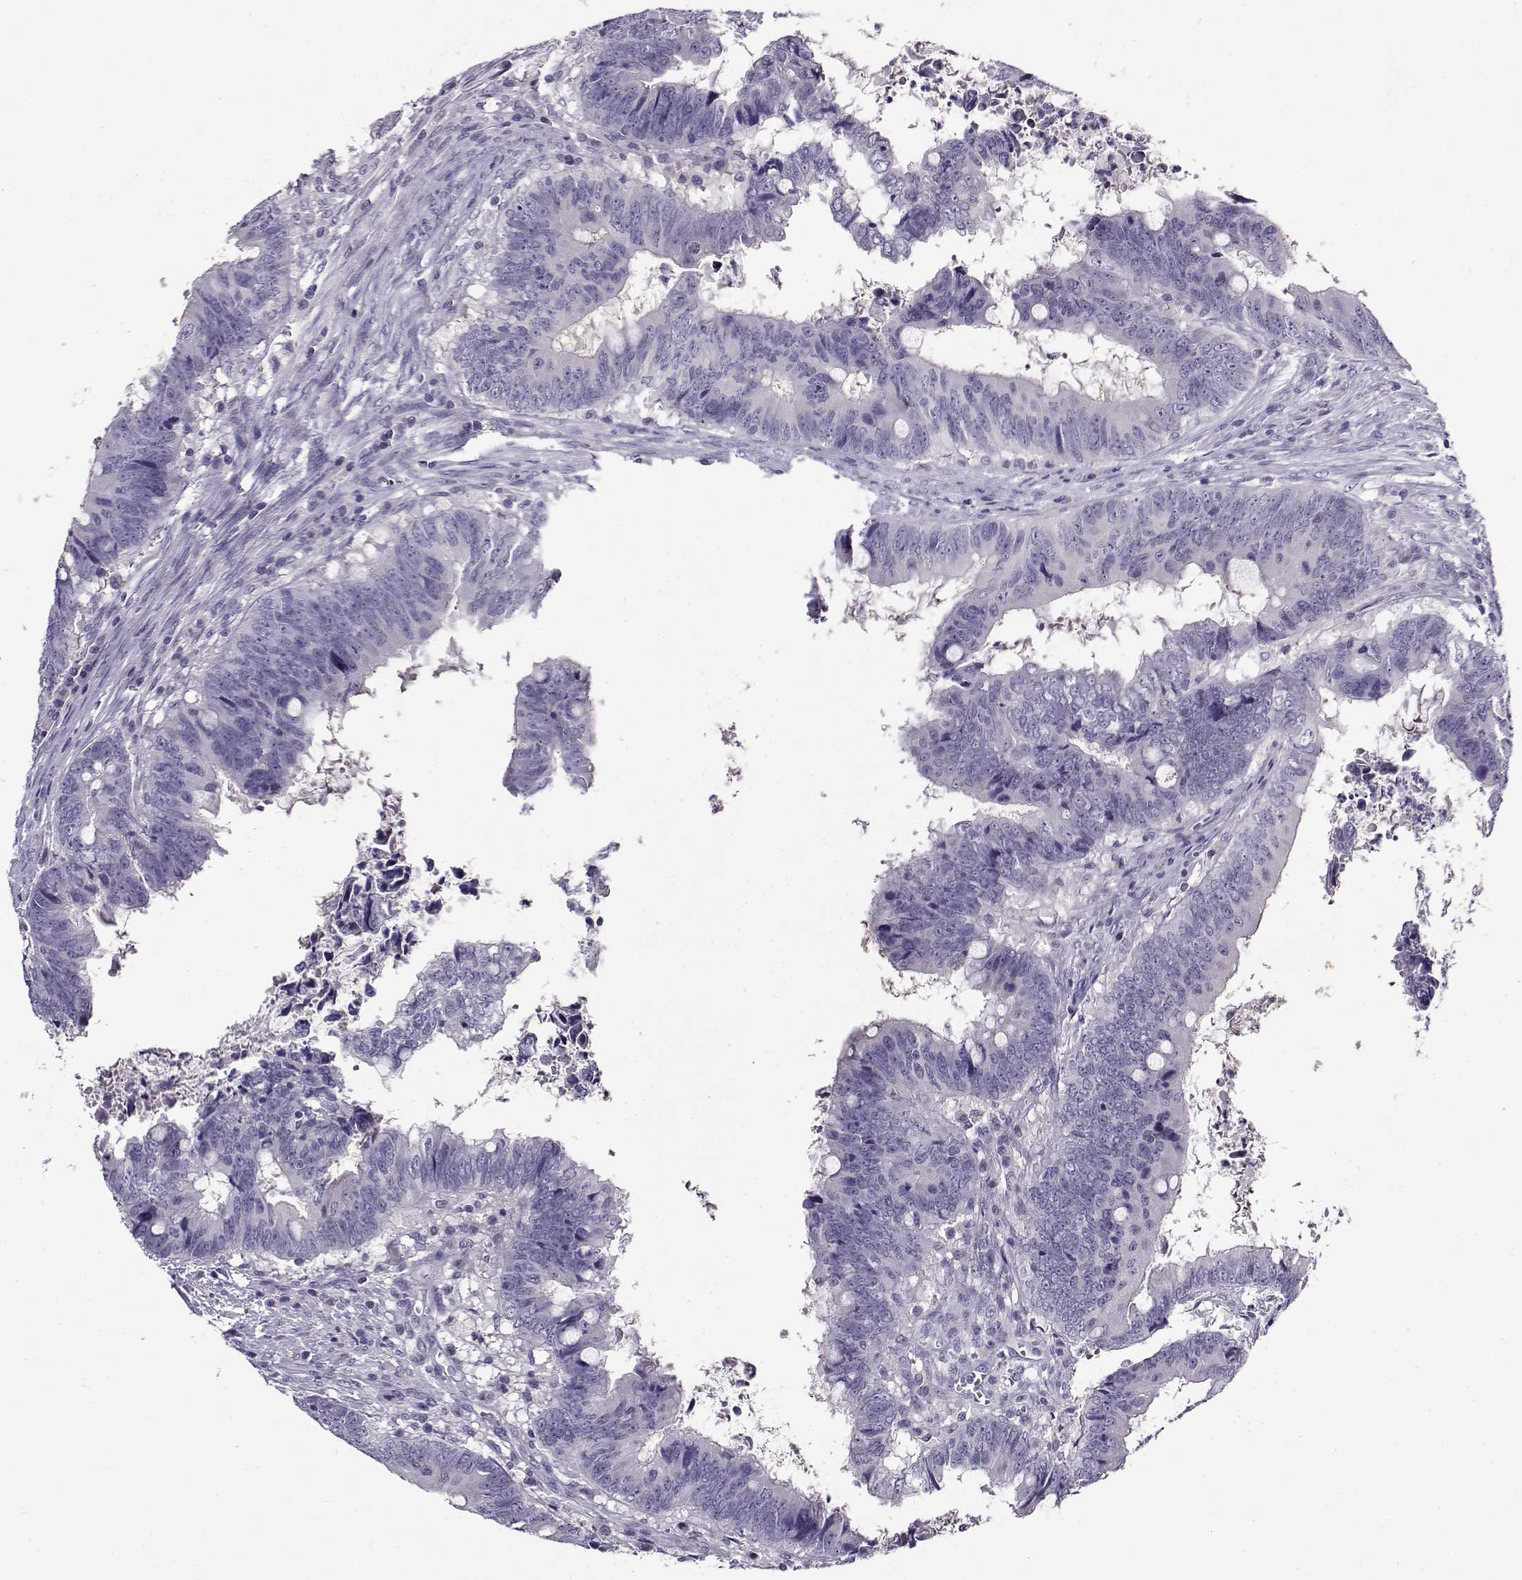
{"staining": {"intensity": "negative", "quantity": "none", "location": "none"}, "tissue": "colorectal cancer", "cell_type": "Tumor cells", "image_type": "cancer", "snomed": [{"axis": "morphology", "description": "Adenocarcinoma, NOS"}, {"axis": "topography", "description": "Colon"}], "caption": "Tumor cells are negative for brown protein staining in colorectal cancer. The staining was performed using DAB to visualize the protein expression in brown, while the nuclei were stained in blue with hematoxylin (Magnification: 20x).", "gene": "FEZF1", "patient": {"sex": "female", "age": 82}}